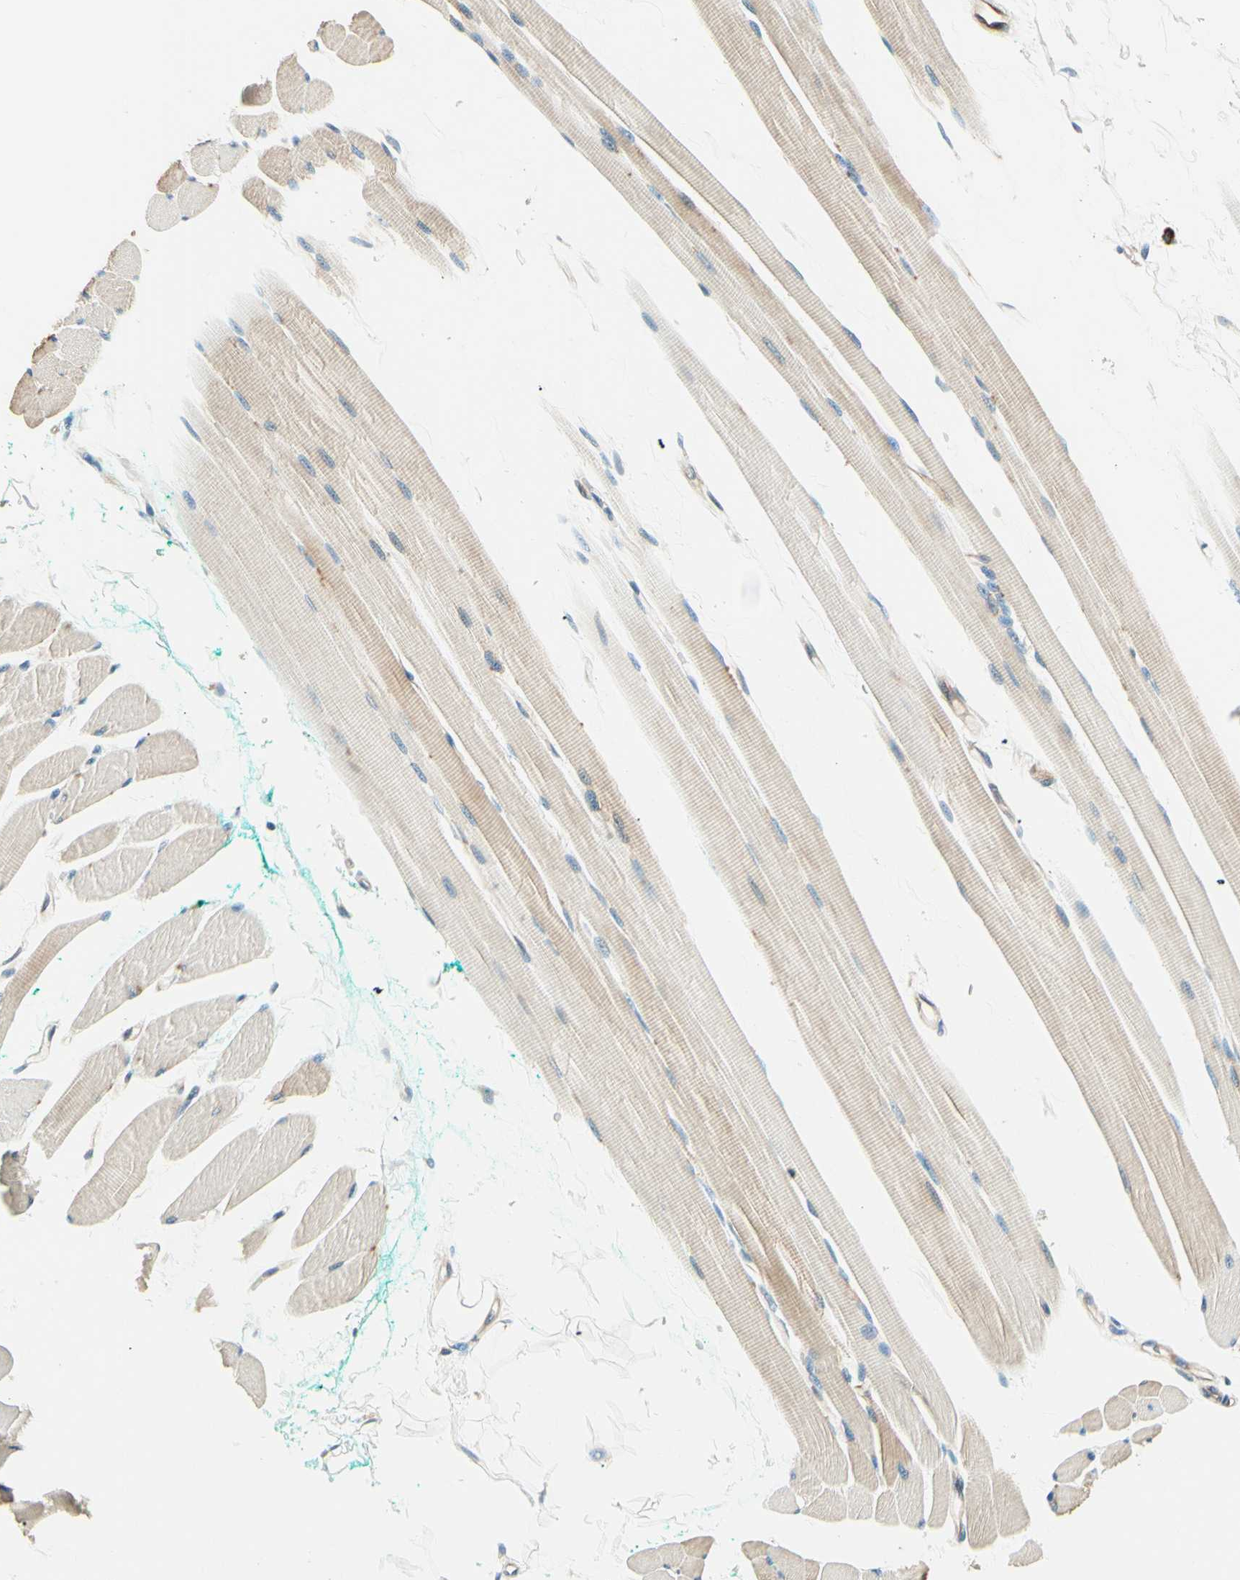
{"staining": {"intensity": "weak", "quantity": "<25%", "location": "cytoplasmic/membranous"}, "tissue": "skeletal muscle", "cell_type": "Myocytes", "image_type": "normal", "snomed": [{"axis": "morphology", "description": "Normal tissue, NOS"}, {"axis": "topography", "description": "Skeletal muscle"}, {"axis": "topography", "description": "Oral tissue"}, {"axis": "topography", "description": "Peripheral nerve tissue"}], "caption": "Photomicrograph shows no protein expression in myocytes of benign skeletal muscle.", "gene": "TAOK2", "patient": {"sex": "female", "age": 84}}